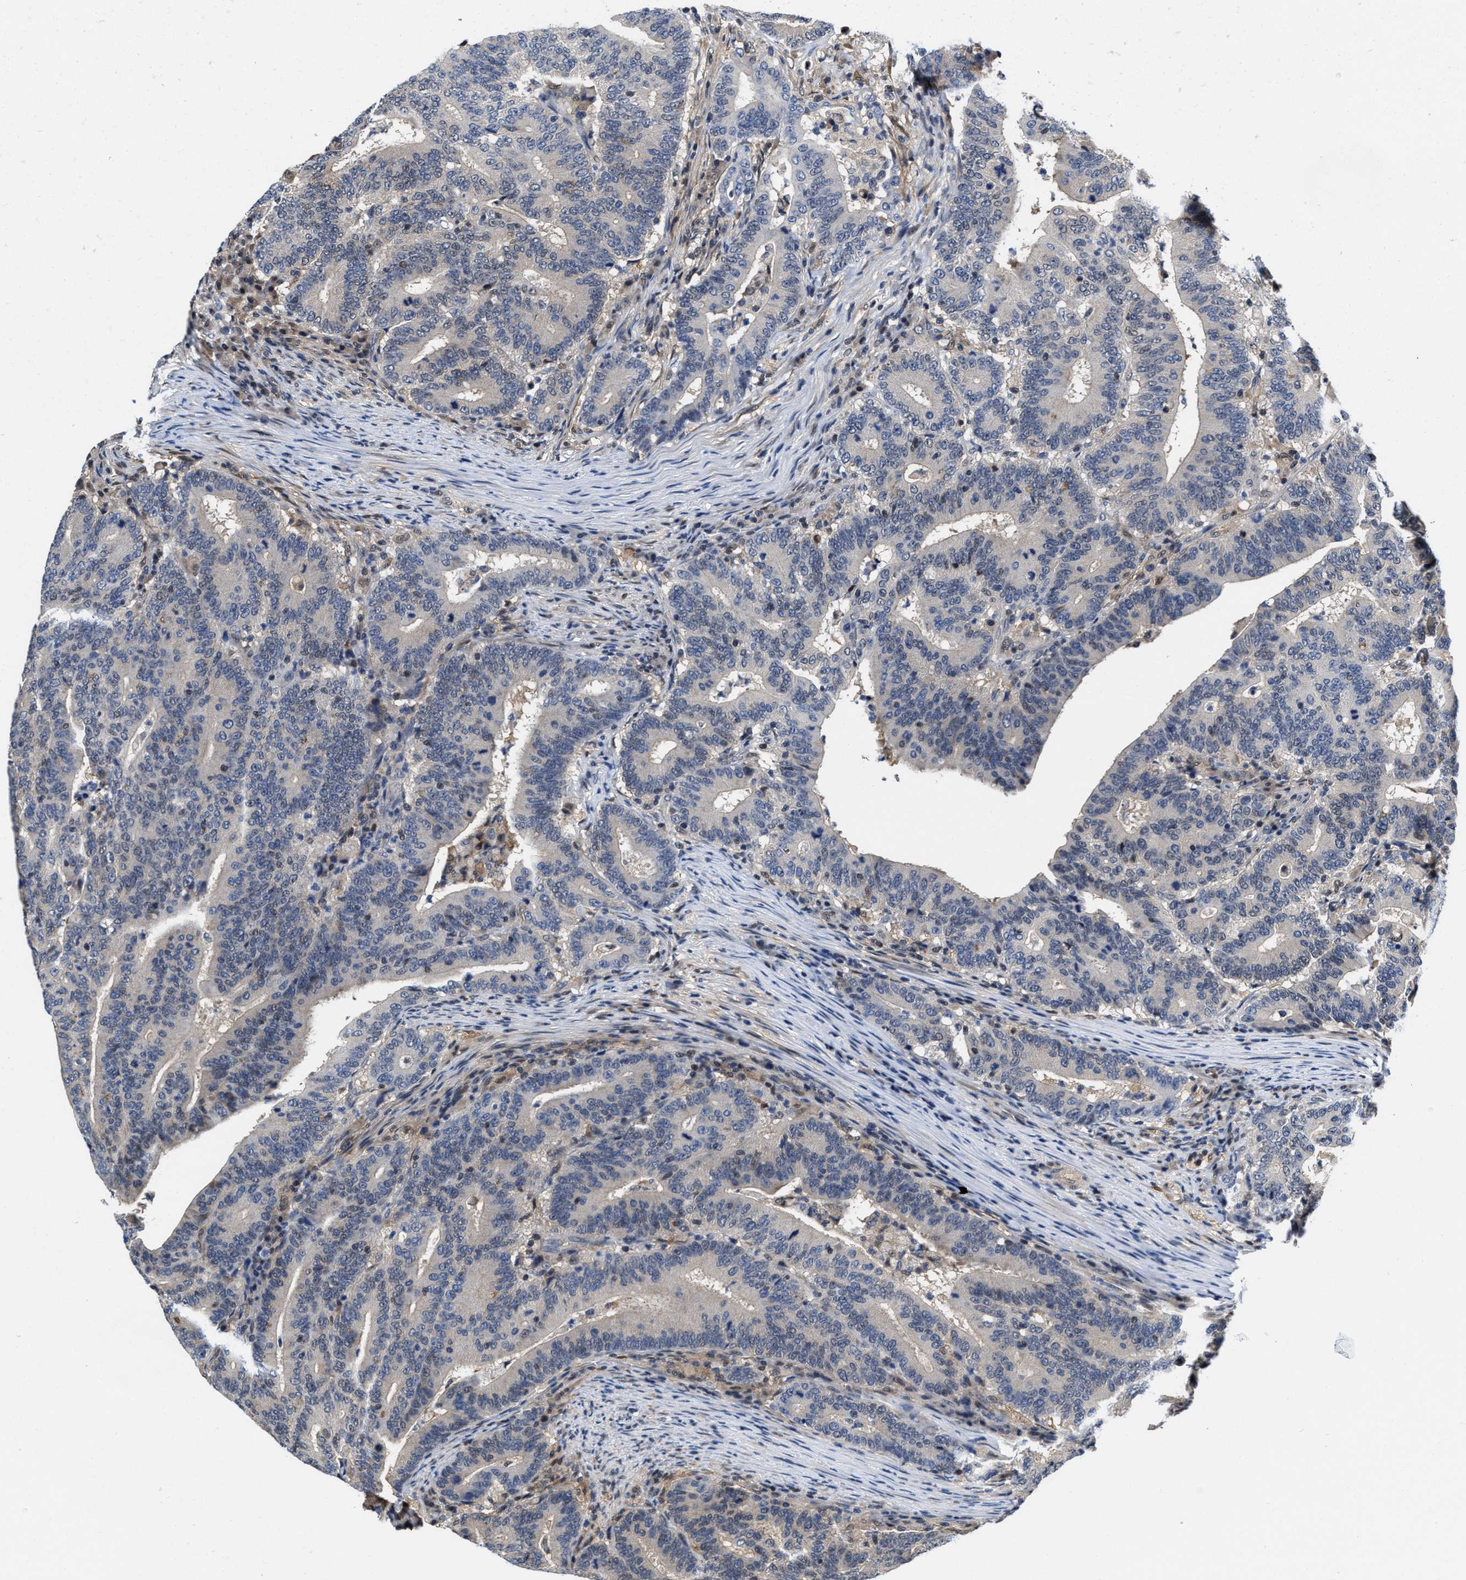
{"staining": {"intensity": "negative", "quantity": "none", "location": "none"}, "tissue": "colorectal cancer", "cell_type": "Tumor cells", "image_type": "cancer", "snomed": [{"axis": "morphology", "description": "Adenocarcinoma, NOS"}, {"axis": "topography", "description": "Colon"}], "caption": "Histopathology image shows no protein expression in tumor cells of colorectal cancer (adenocarcinoma) tissue. (DAB (3,3'-diaminobenzidine) immunohistochemistry, high magnification).", "gene": "KIF12", "patient": {"sex": "female", "age": 66}}